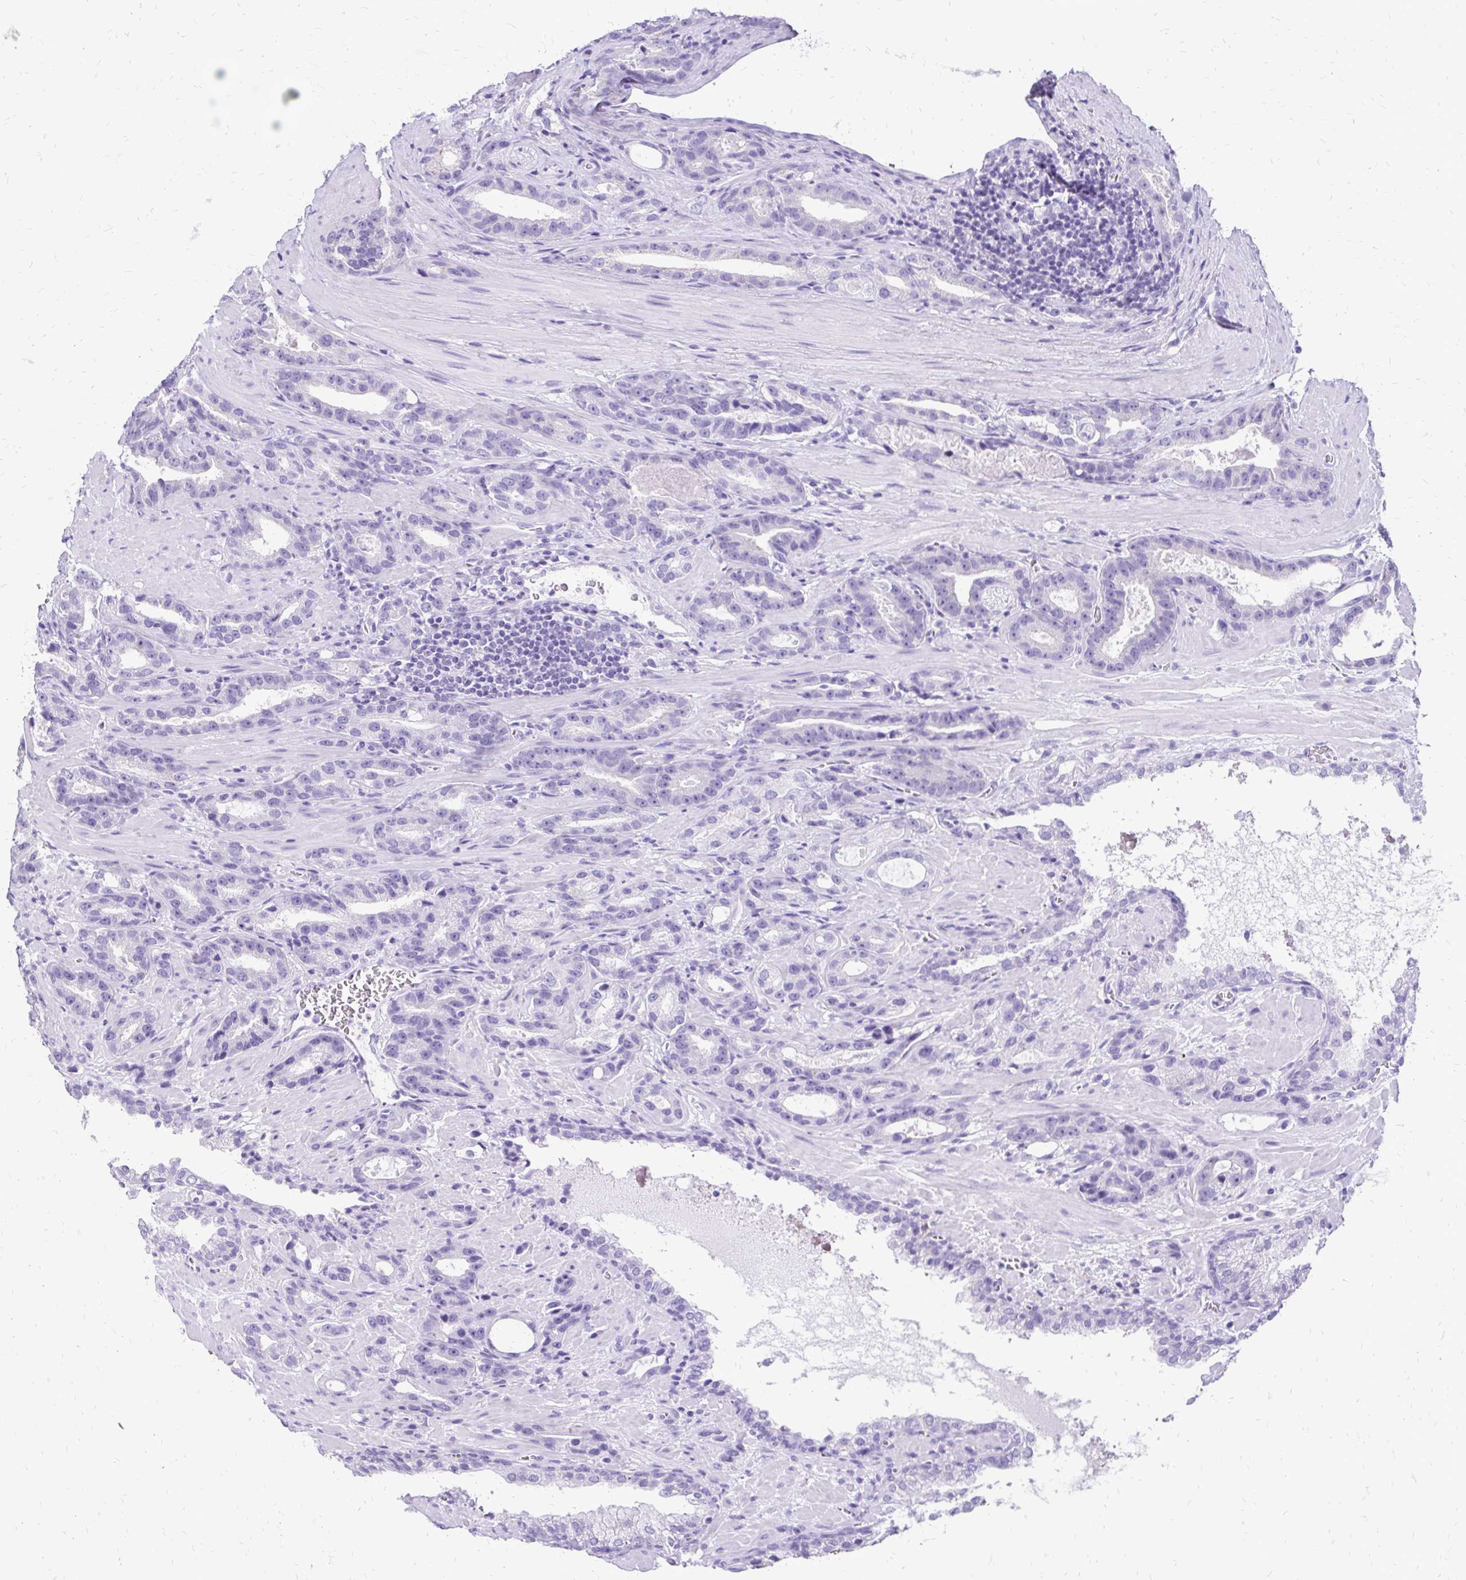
{"staining": {"intensity": "negative", "quantity": "none", "location": "none"}, "tissue": "prostate cancer", "cell_type": "Tumor cells", "image_type": "cancer", "snomed": [{"axis": "morphology", "description": "Adenocarcinoma, High grade"}, {"axis": "topography", "description": "Prostate"}], "caption": "A high-resolution photomicrograph shows immunohistochemistry staining of adenocarcinoma (high-grade) (prostate), which exhibits no significant staining in tumor cells. Brightfield microscopy of IHC stained with DAB (3,3'-diaminobenzidine) (brown) and hematoxylin (blue), captured at high magnification.", "gene": "SLC32A1", "patient": {"sex": "male", "age": 65}}